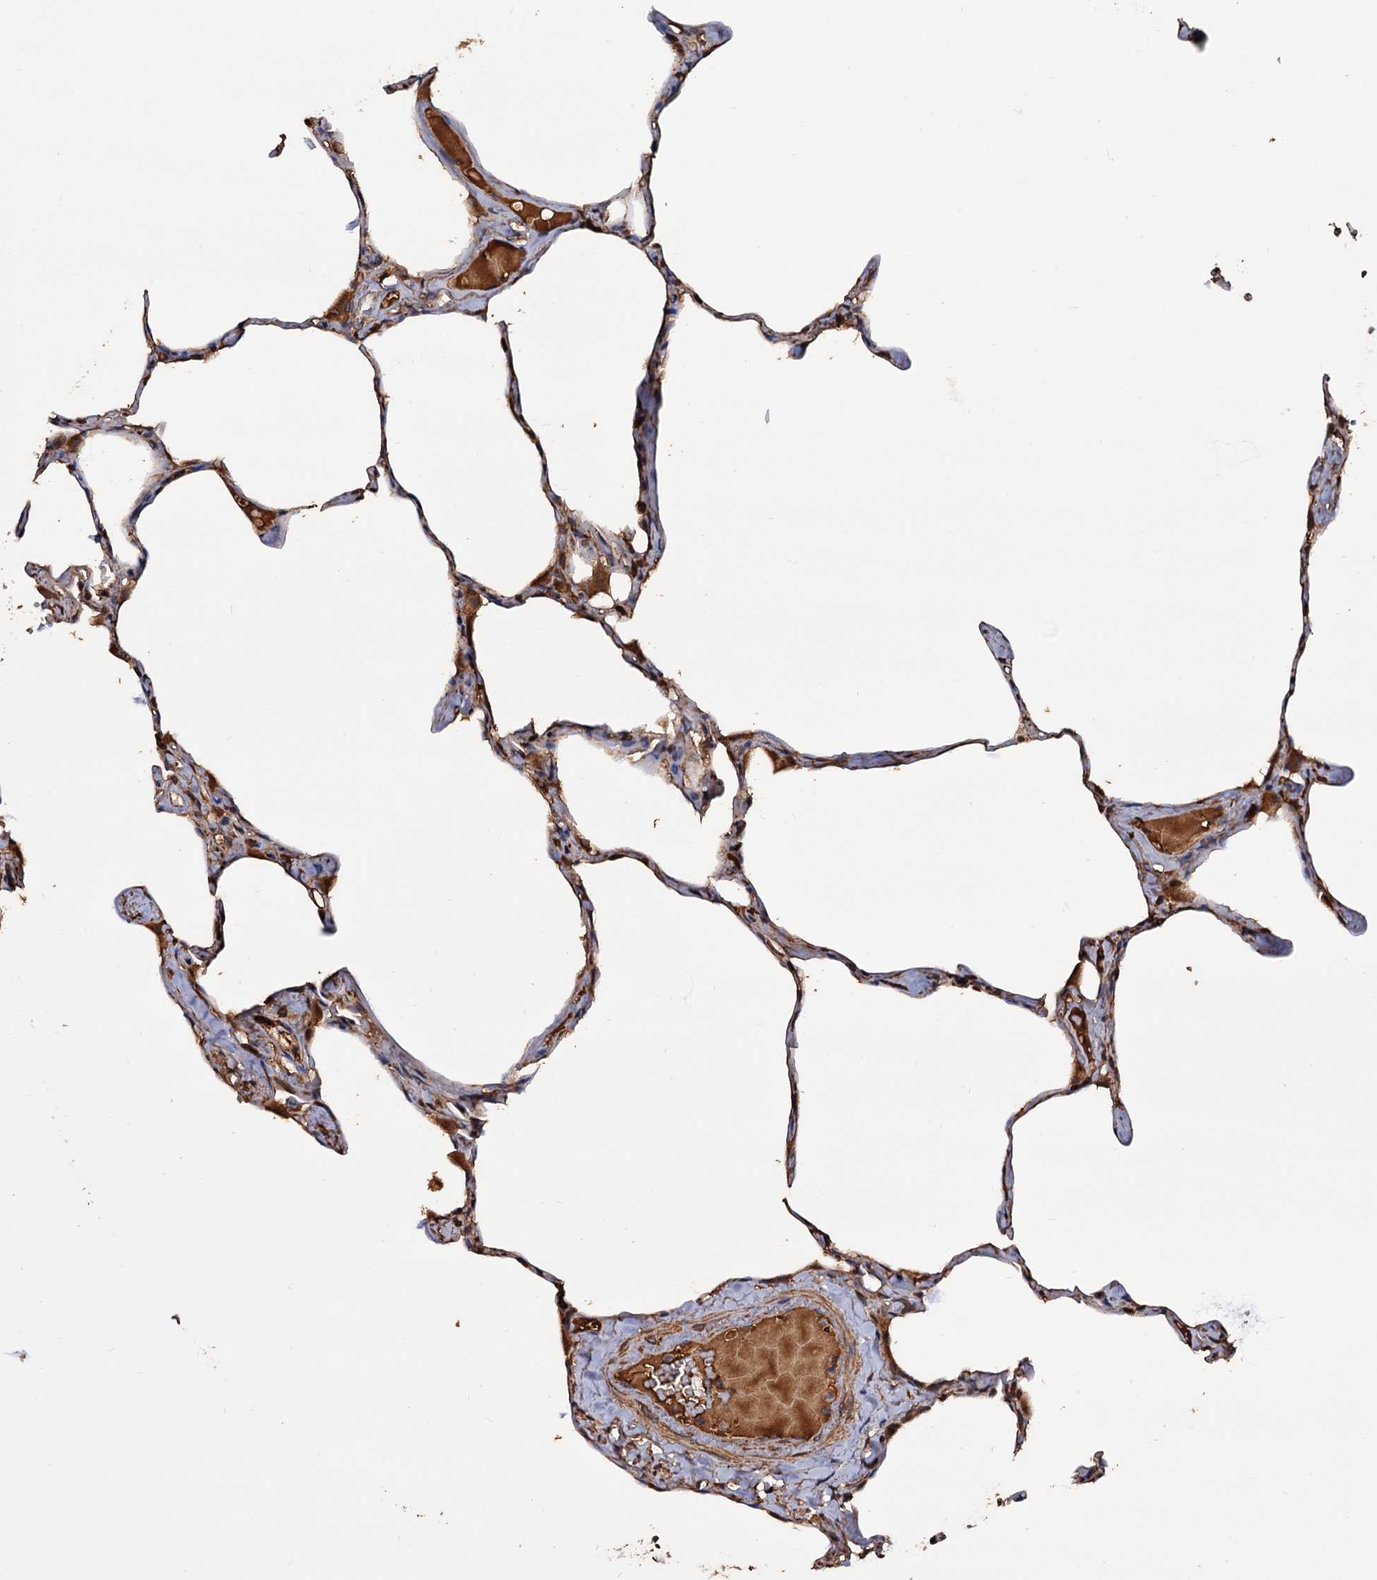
{"staining": {"intensity": "moderate", "quantity": ">75%", "location": "cytoplasmic/membranous"}, "tissue": "lung", "cell_type": "Alveolar cells", "image_type": "normal", "snomed": [{"axis": "morphology", "description": "Normal tissue, NOS"}, {"axis": "topography", "description": "Lung"}], "caption": "A brown stain highlights moderate cytoplasmic/membranous staining of a protein in alveolar cells of unremarkable human lung.", "gene": "MRPL42", "patient": {"sex": "male", "age": 65}}